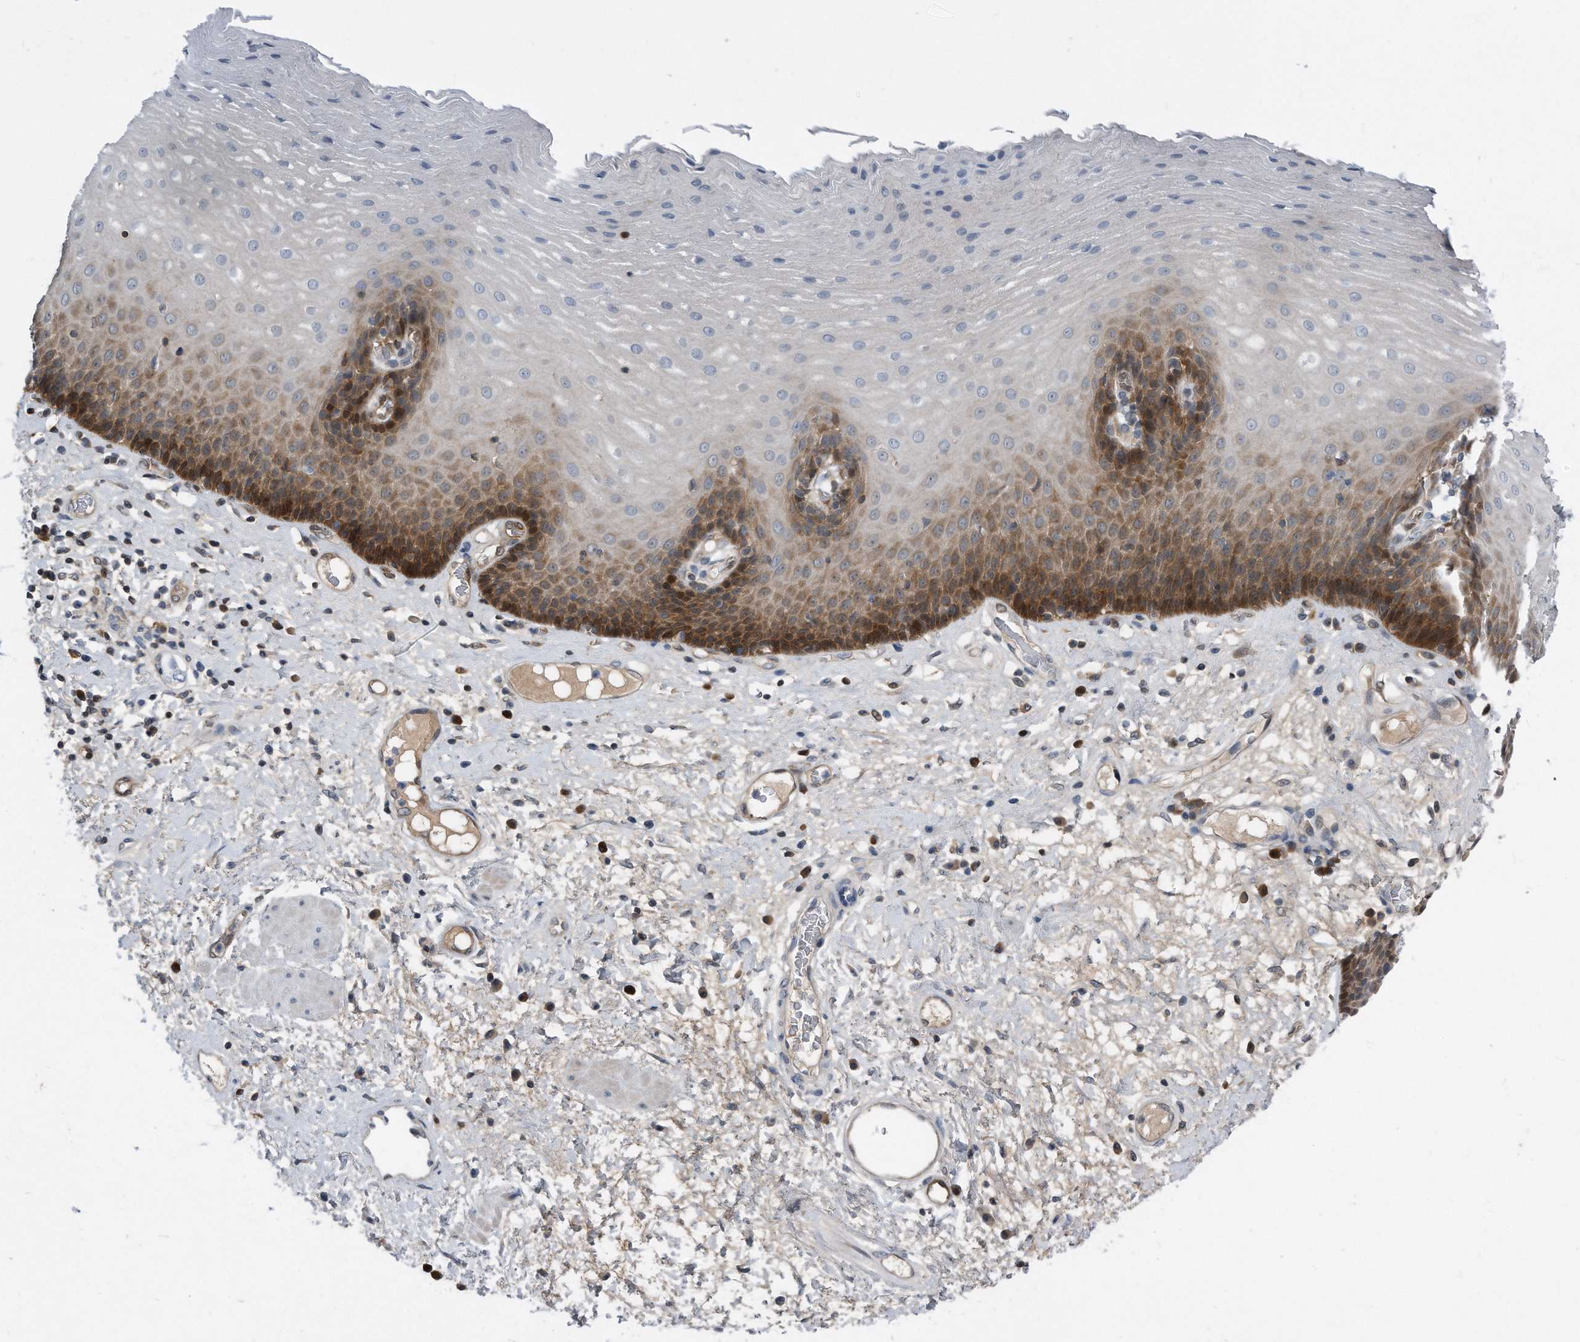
{"staining": {"intensity": "moderate", "quantity": "25%-75%", "location": "cytoplasmic/membranous"}, "tissue": "esophagus", "cell_type": "Squamous epithelial cells", "image_type": "normal", "snomed": [{"axis": "morphology", "description": "Normal tissue, NOS"}, {"axis": "morphology", "description": "Adenocarcinoma, NOS"}, {"axis": "topography", "description": "Esophagus"}], "caption": "Moderate cytoplasmic/membranous protein expression is appreciated in approximately 25%-75% of squamous epithelial cells in esophagus. (DAB IHC with brightfield microscopy, high magnification).", "gene": "MAP2K6", "patient": {"sex": "male", "age": 62}}